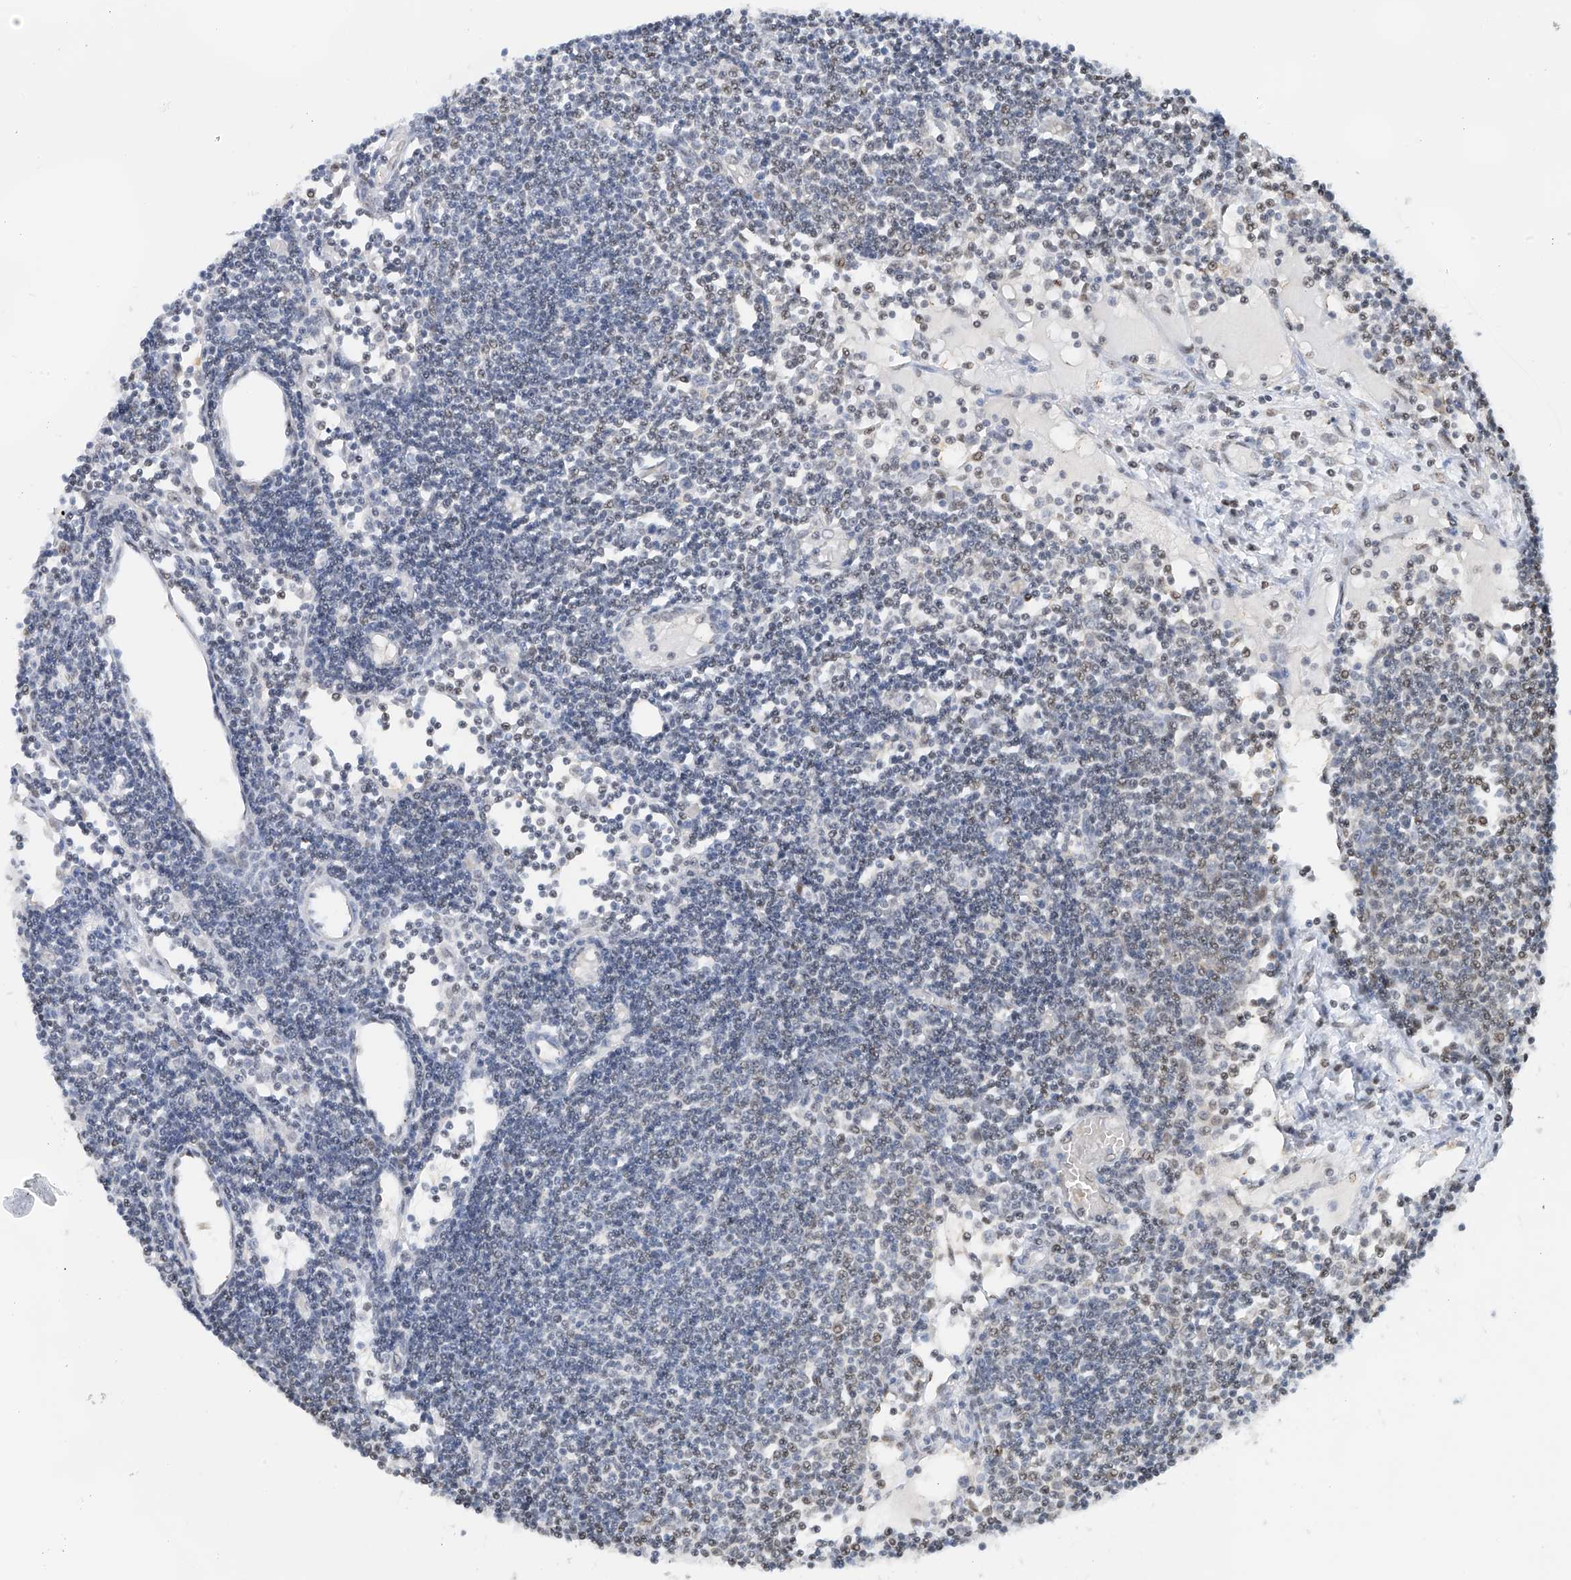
{"staining": {"intensity": "negative", "quantity": "none", "location": "none"}, "tissue": "lymph node", "cell_type": "Germinal center cells", "image_type": "normal", "snomed": [{"axis": "morphology", "description": "Normal tissue, NOS"}, {"axis": "topography", "description": "Lymph node"}], "caption": "The IHC image has no significant expression in germinal center cells of lymph node. (Immunohistochemistry (ihc), brightfield microscopy, high magnification).", "gene": "PMM1", "patient": {"sex": "female", "age": 11}}